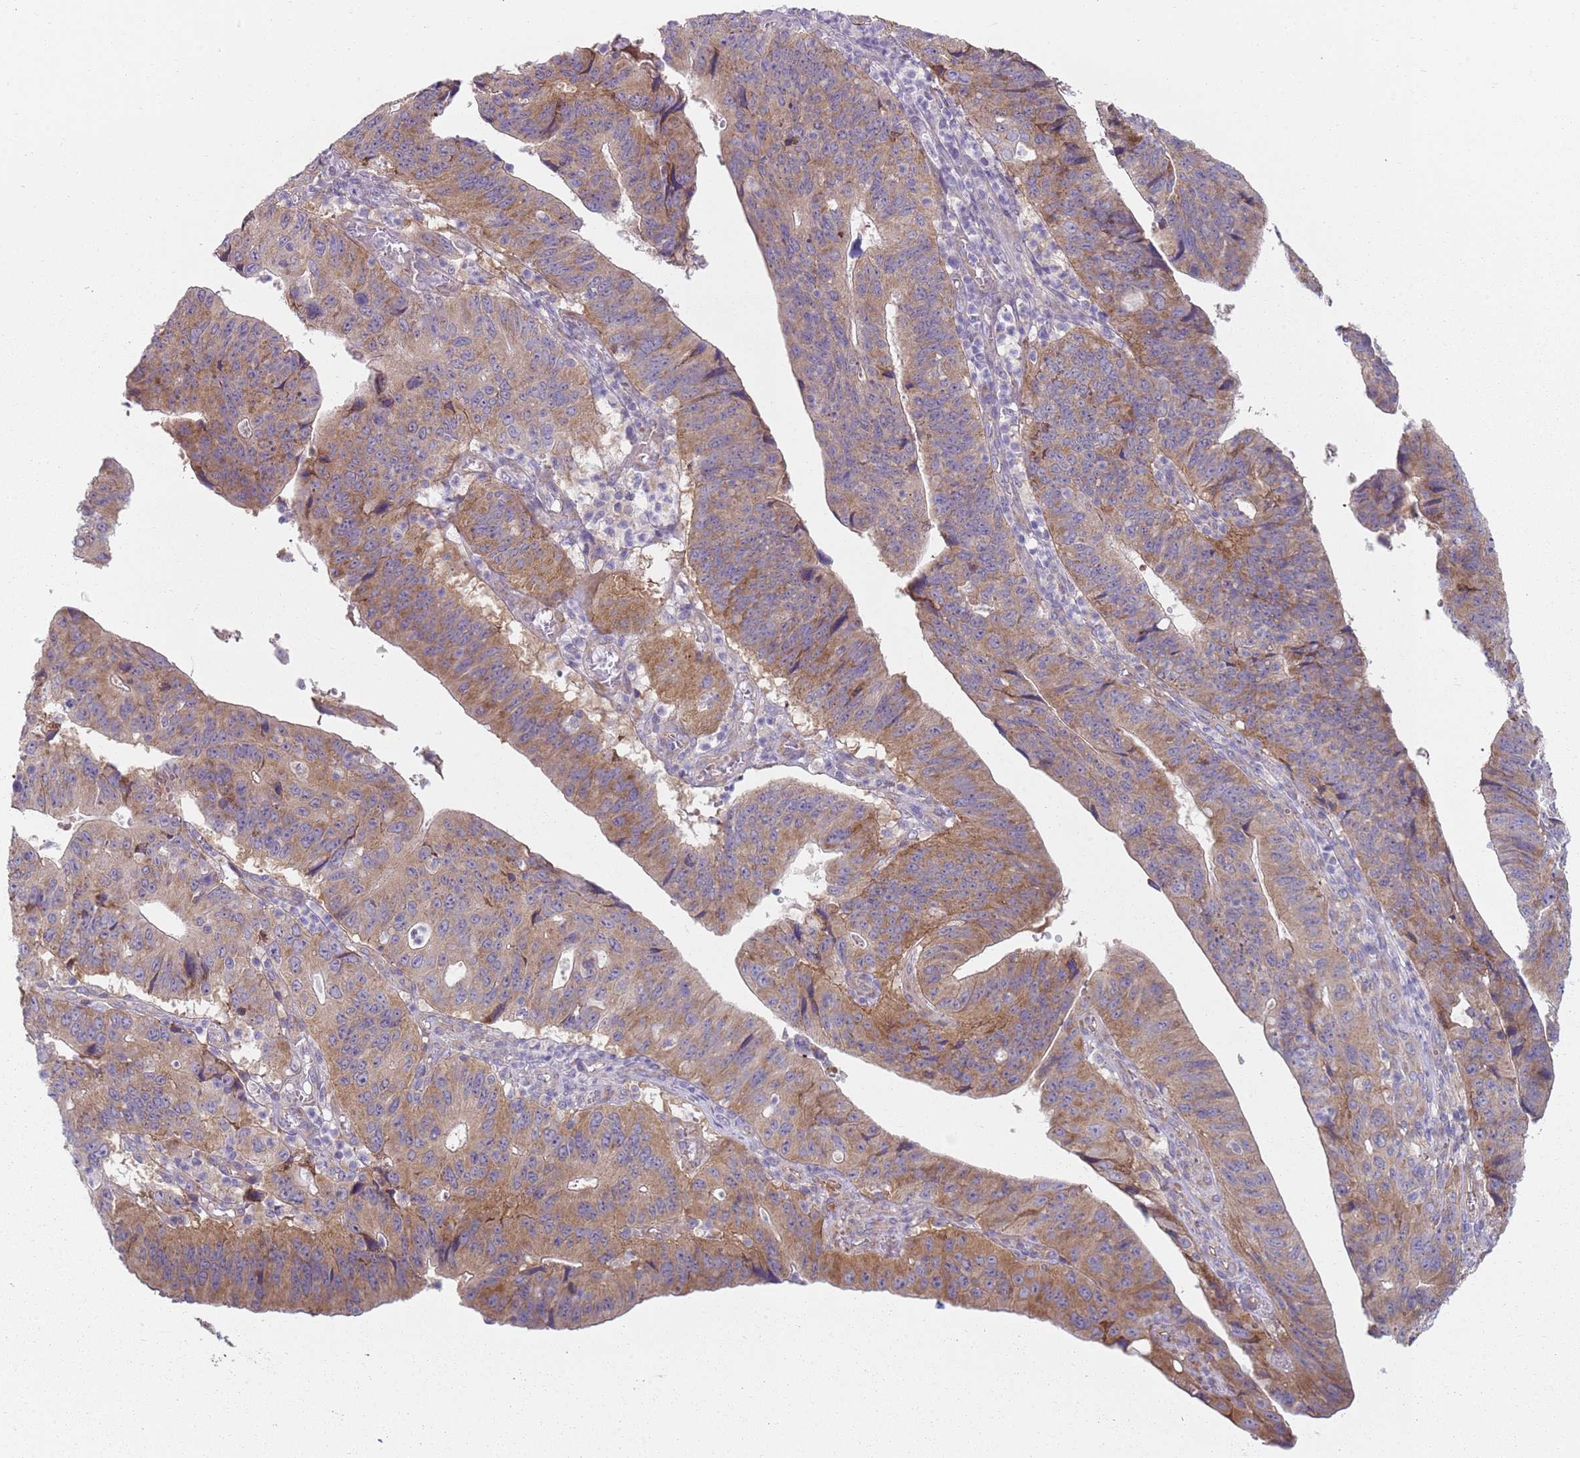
{"staining": {"intensity": "moderate", "quantity": "25%-75%", "location": "cytoplasmic/membranous"}, "tissue": "stomach cancer", "cell_type": "Tumor cells", "image_type": "cancer", "snomed": [{"axis": "morphology", "description": "Adenocarcinoma, NOS"}, {"axis": "topography", "description": "Stomach"}], "caption": "Immunohistochemical staining of adenocarcinoma (stomach) shows moderate cytoplasmic/membranous protein expression in approximately 25%-75% of tumor cells.", "gene": "SLC26A6", "patient": {"sex": "male", "age": 59}}